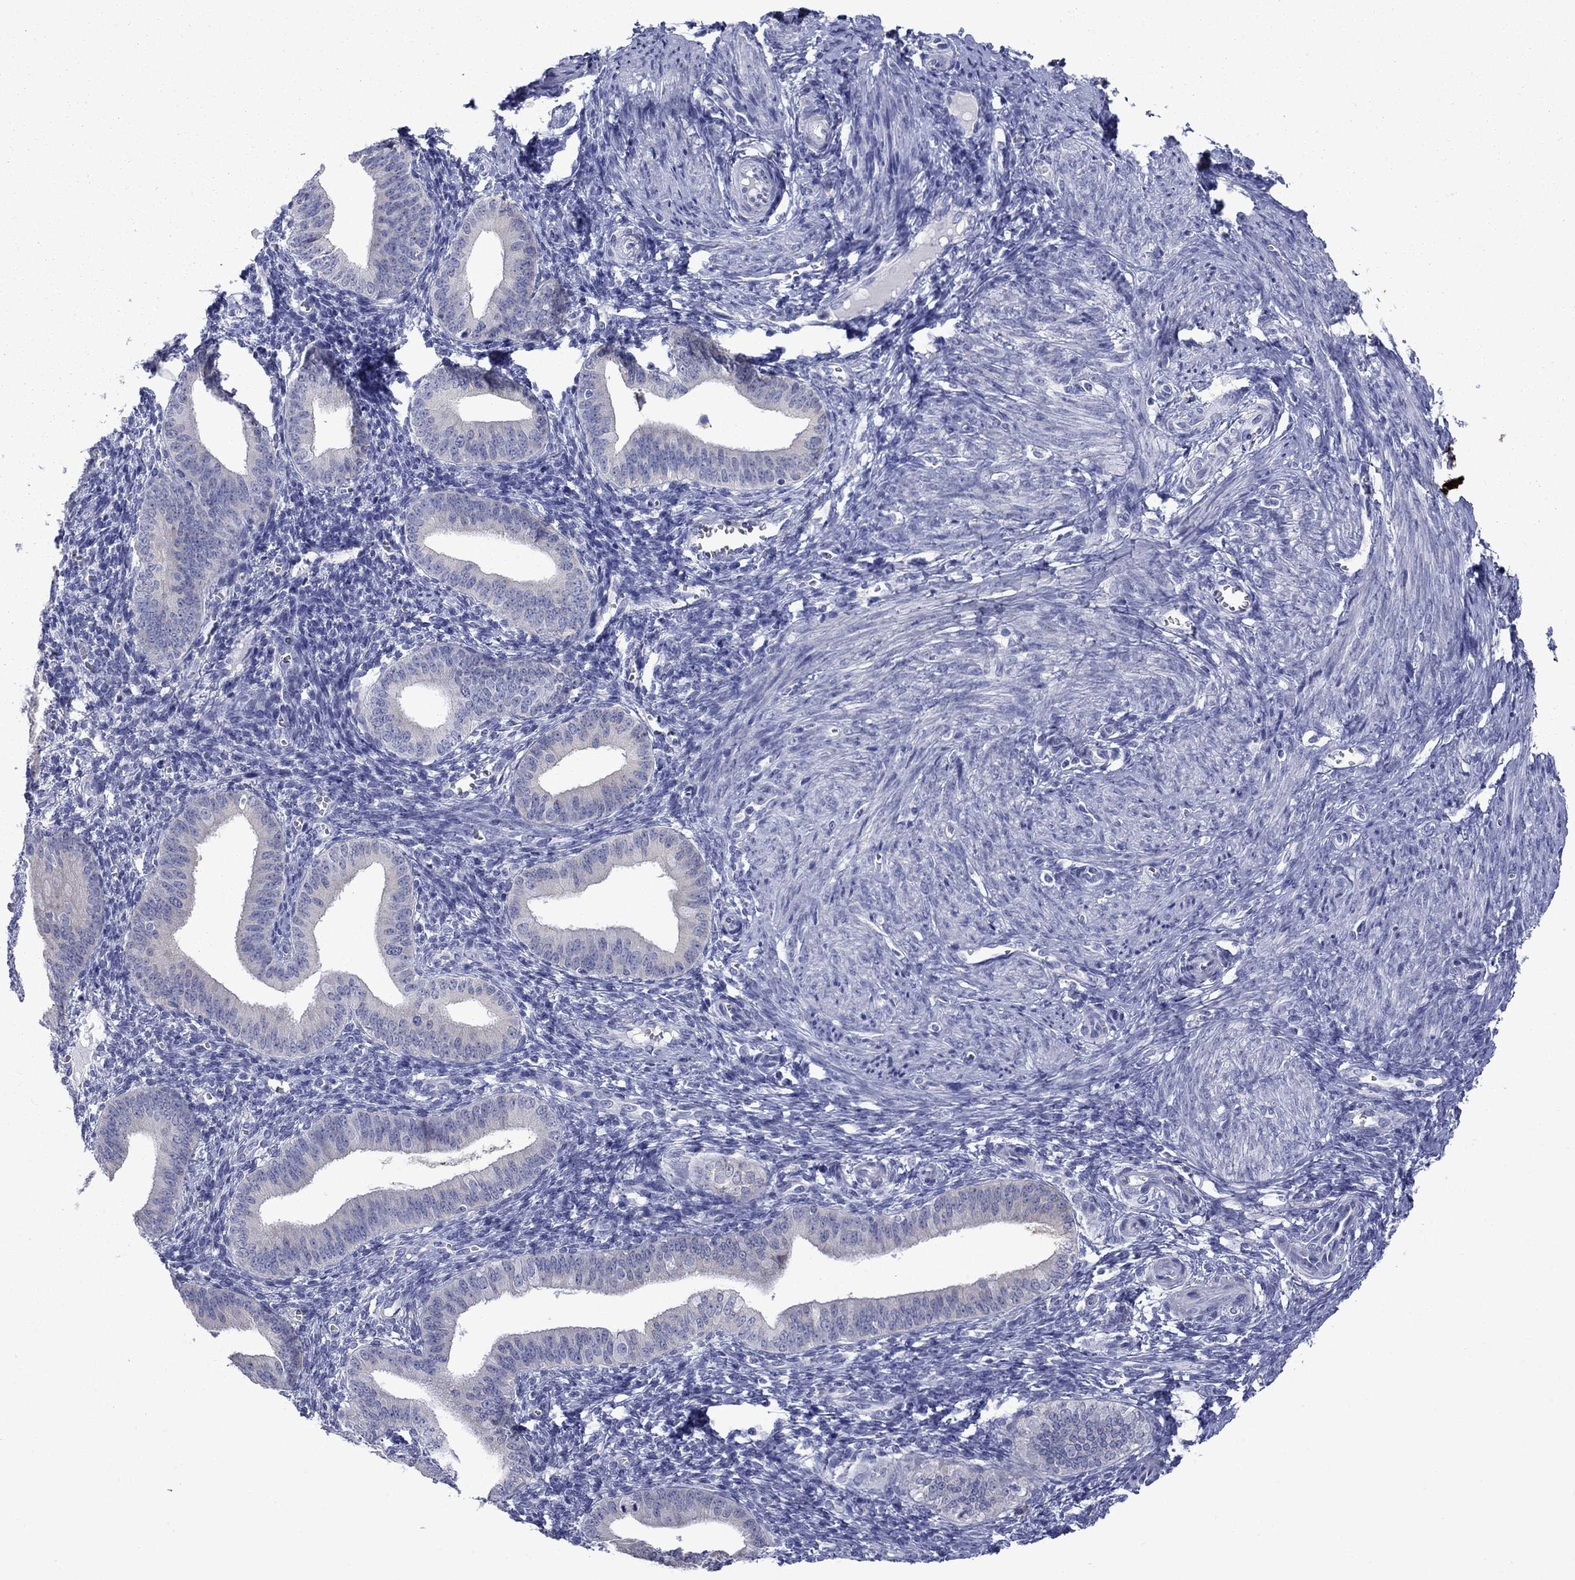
{"staining": {"intensity": "negative", "quantity": "none", "location": "none"}, "tissue": "endometrium", "cell_type": "Cells in endometrial stroma", "image_type": "normal", "snomed": [{"axis": "morphology", "description": "Normal tissue, NOS"}, {"axis": "topography", "description": "Endometrium"}], "caption": "Immunohistochemical staining of benign endometrium shows no significant expression in cells in endometrial stroma.", "gene": "TMPRSS11A", "patient": {"sex": "female", "age": 42}}